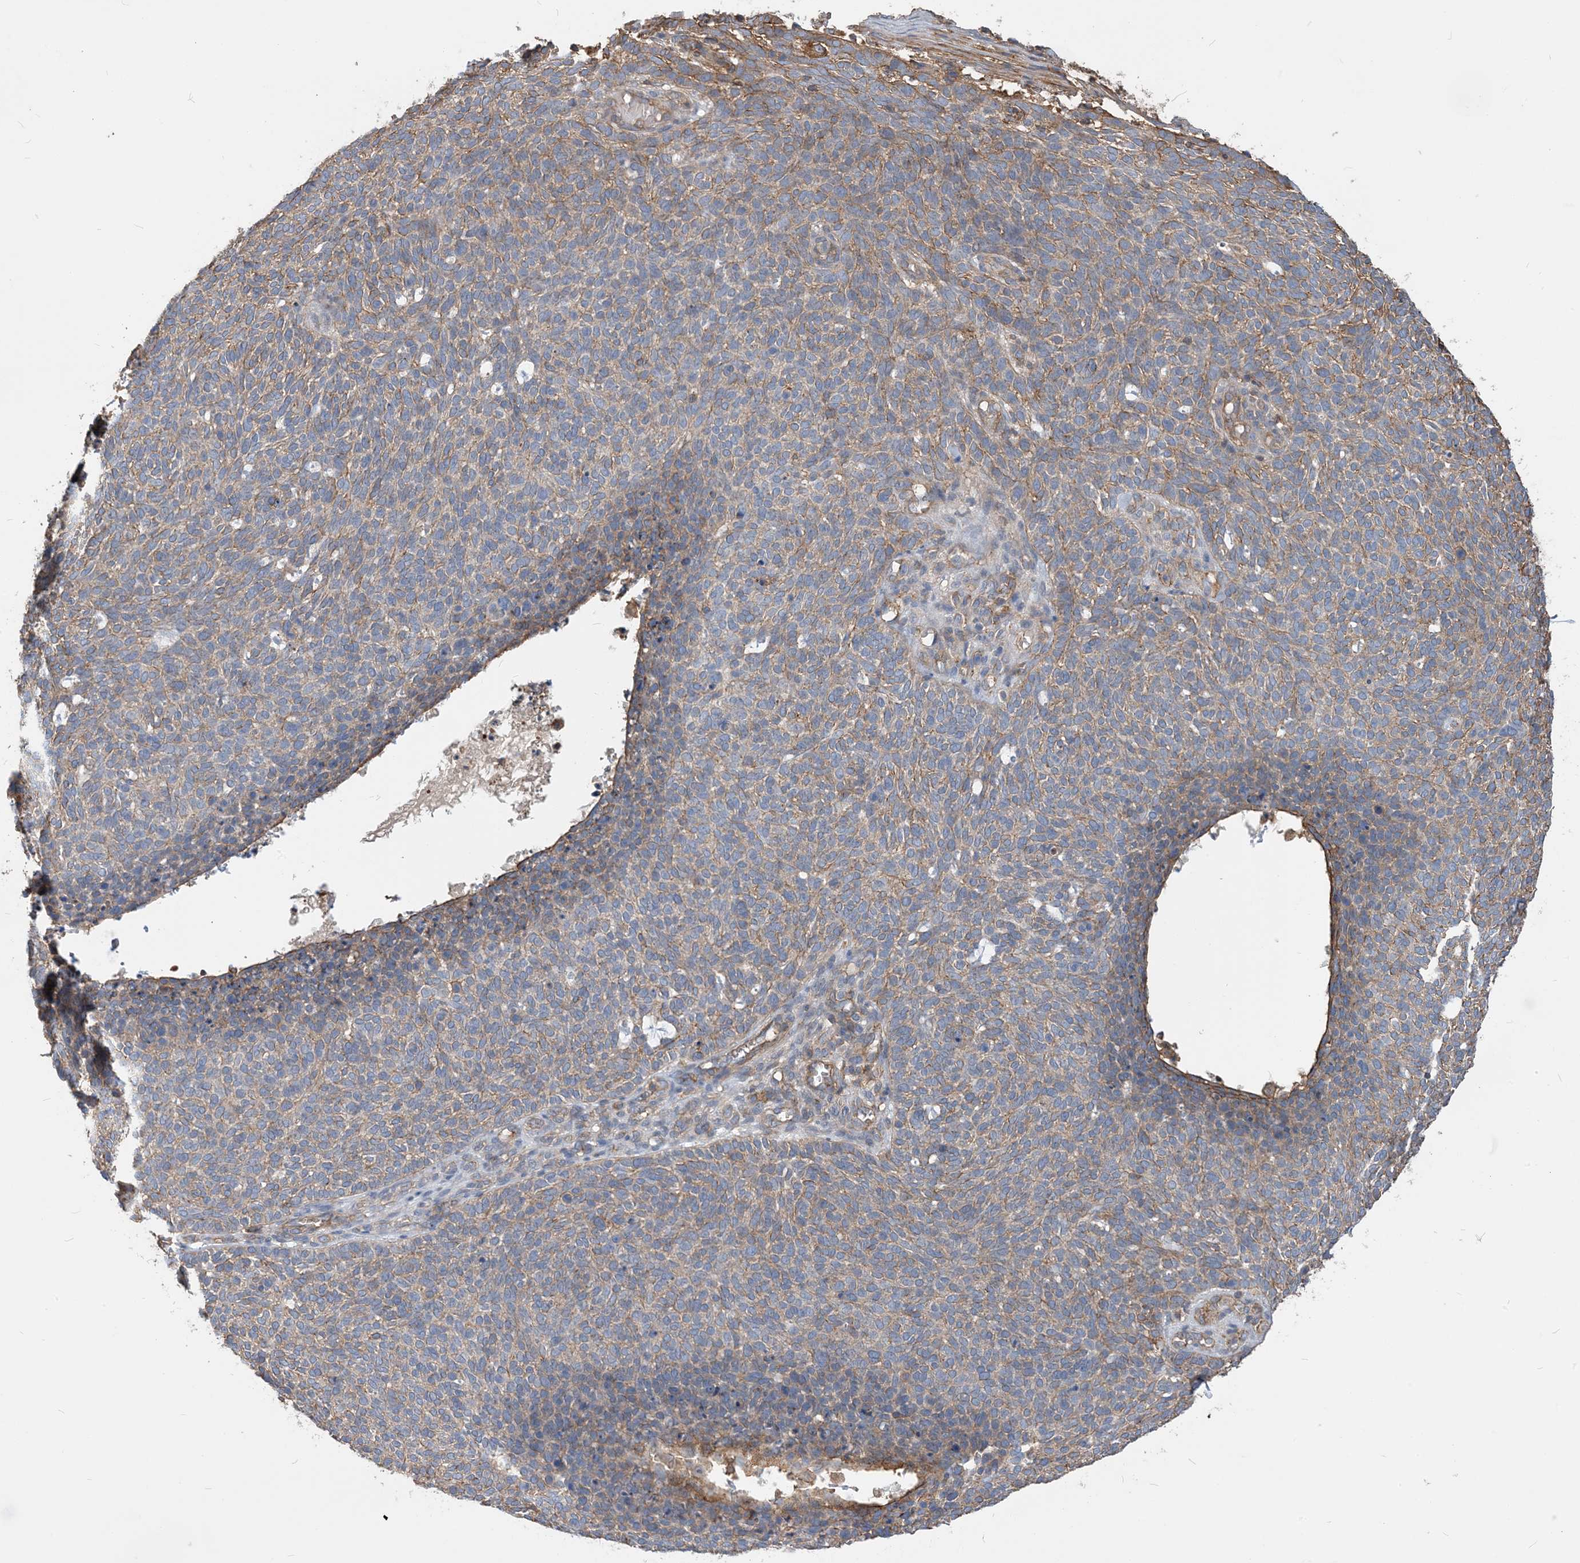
{"staining": {"intensity": "weak", "quantity": "25%-75%", "location": "cytoplasmic/membranous"}, "tissue": "skin cancer", "cell_type": "Tumor cells", "image_type": "cancer", "snomed": [{"axis": "morphology", "description": "Squamous cell carcinoma, NOS"}, {"axis": "topography", "description": "Skin"}], "caption": "The micrograph displays immunohistochemical staining of skin cancer (squamous cell carcinoma). There is weak cytoplasmic/membranous staining is present in about 25%-75% of tumor cells.", "gene": "PARVG", "patient": {"sex": "female", "age": 90}}